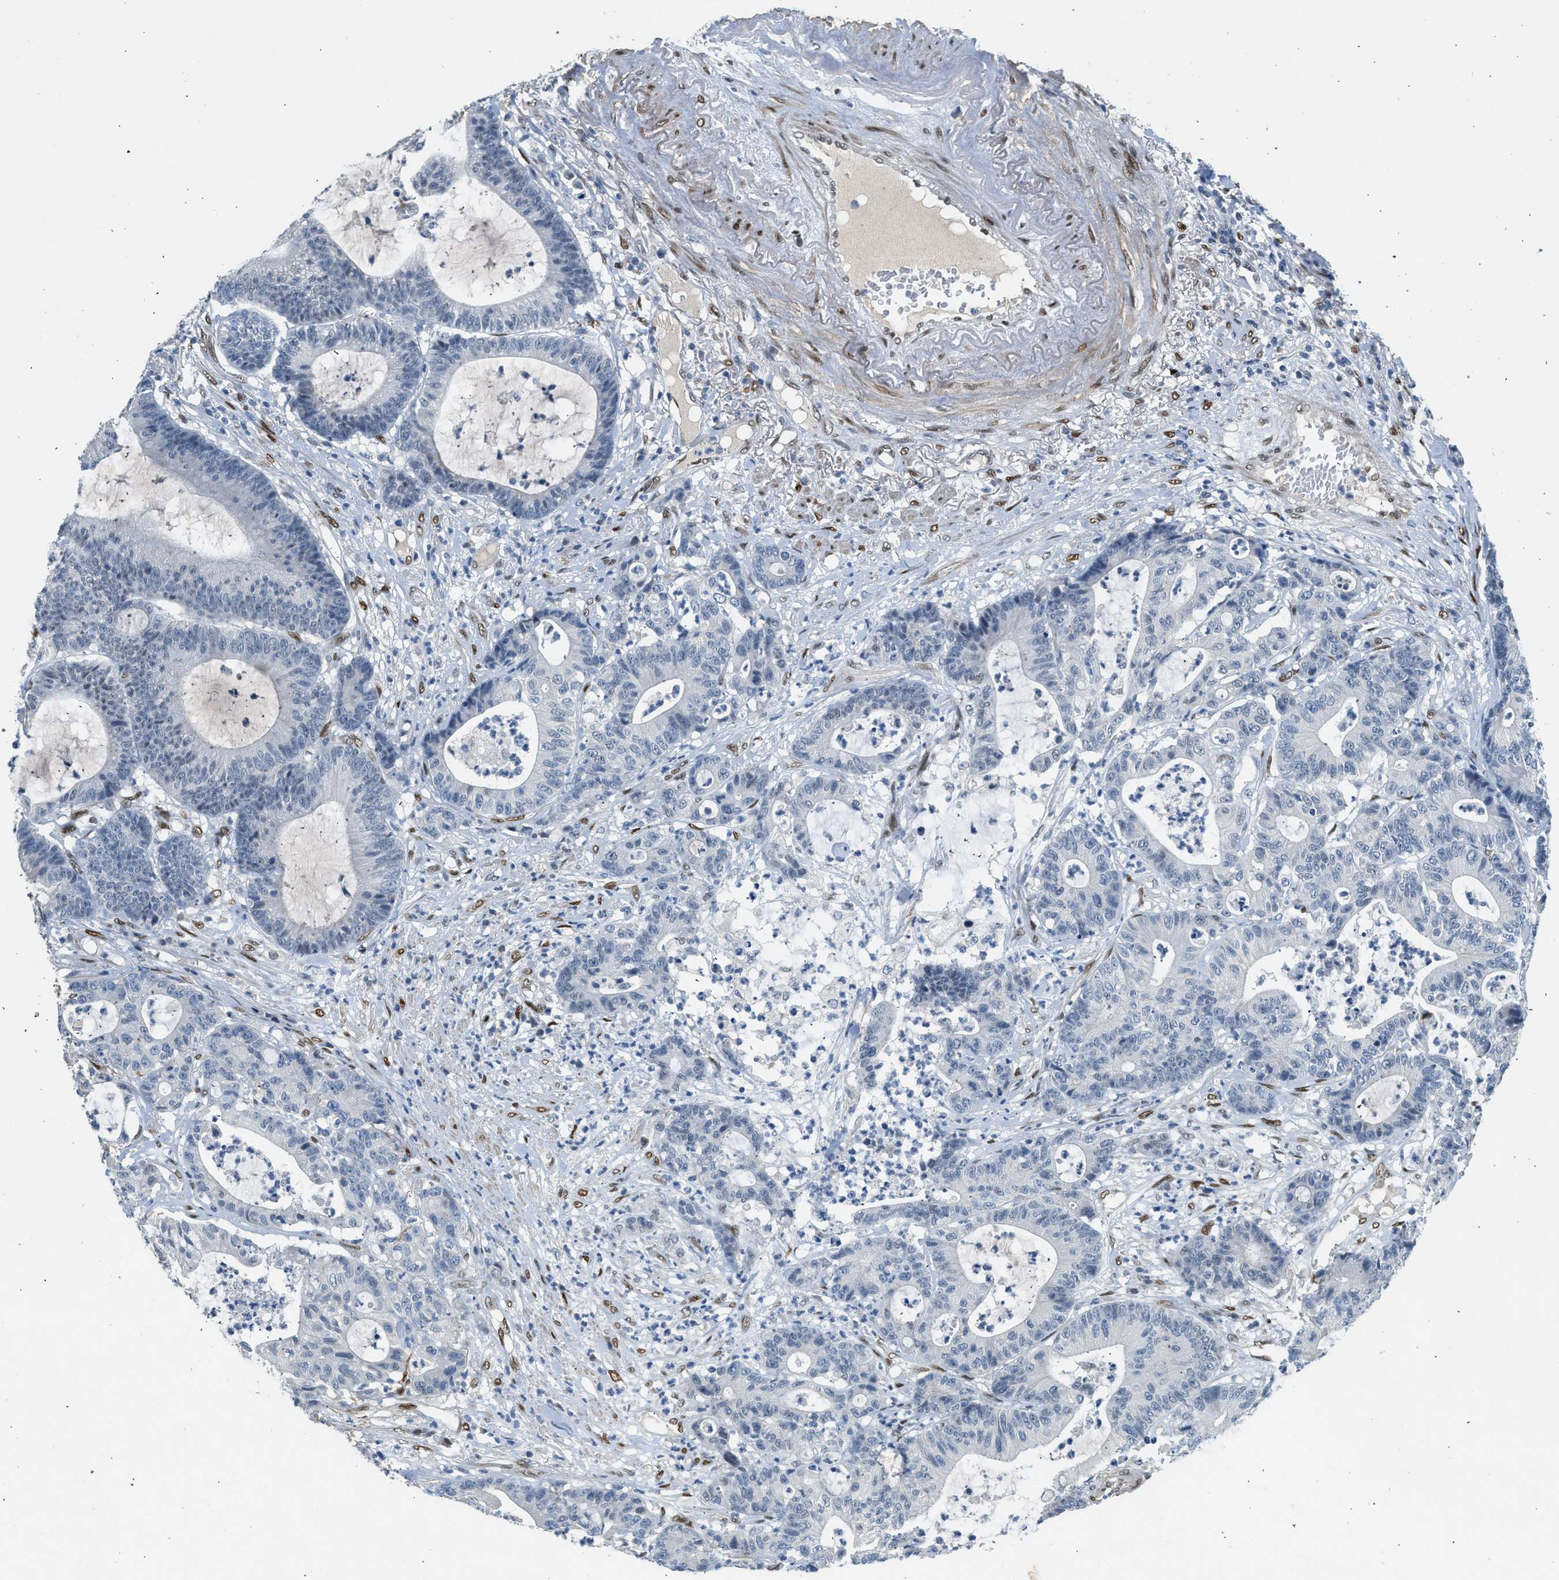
{"staining": {"intensity": "negative", "quantity": "none", "location": "none"}, "tissue": "colorectal cancer", "cell_type": "Tumor cells", "image_type": "cancer", "snomed": [{"axis": "morphology", "description": "Adenocarcinoma, NOS"}, {"axis": "topography", "description": "Colon"}], "caption": "High power microscopy micrograph of an immunohistochemistry (IHC) image of colorectal adenocarcinoma, revealing no significant positivity in tumor cells.", "gene": "ZBTB20", "patient": {"sex": "female", "age": 84}}